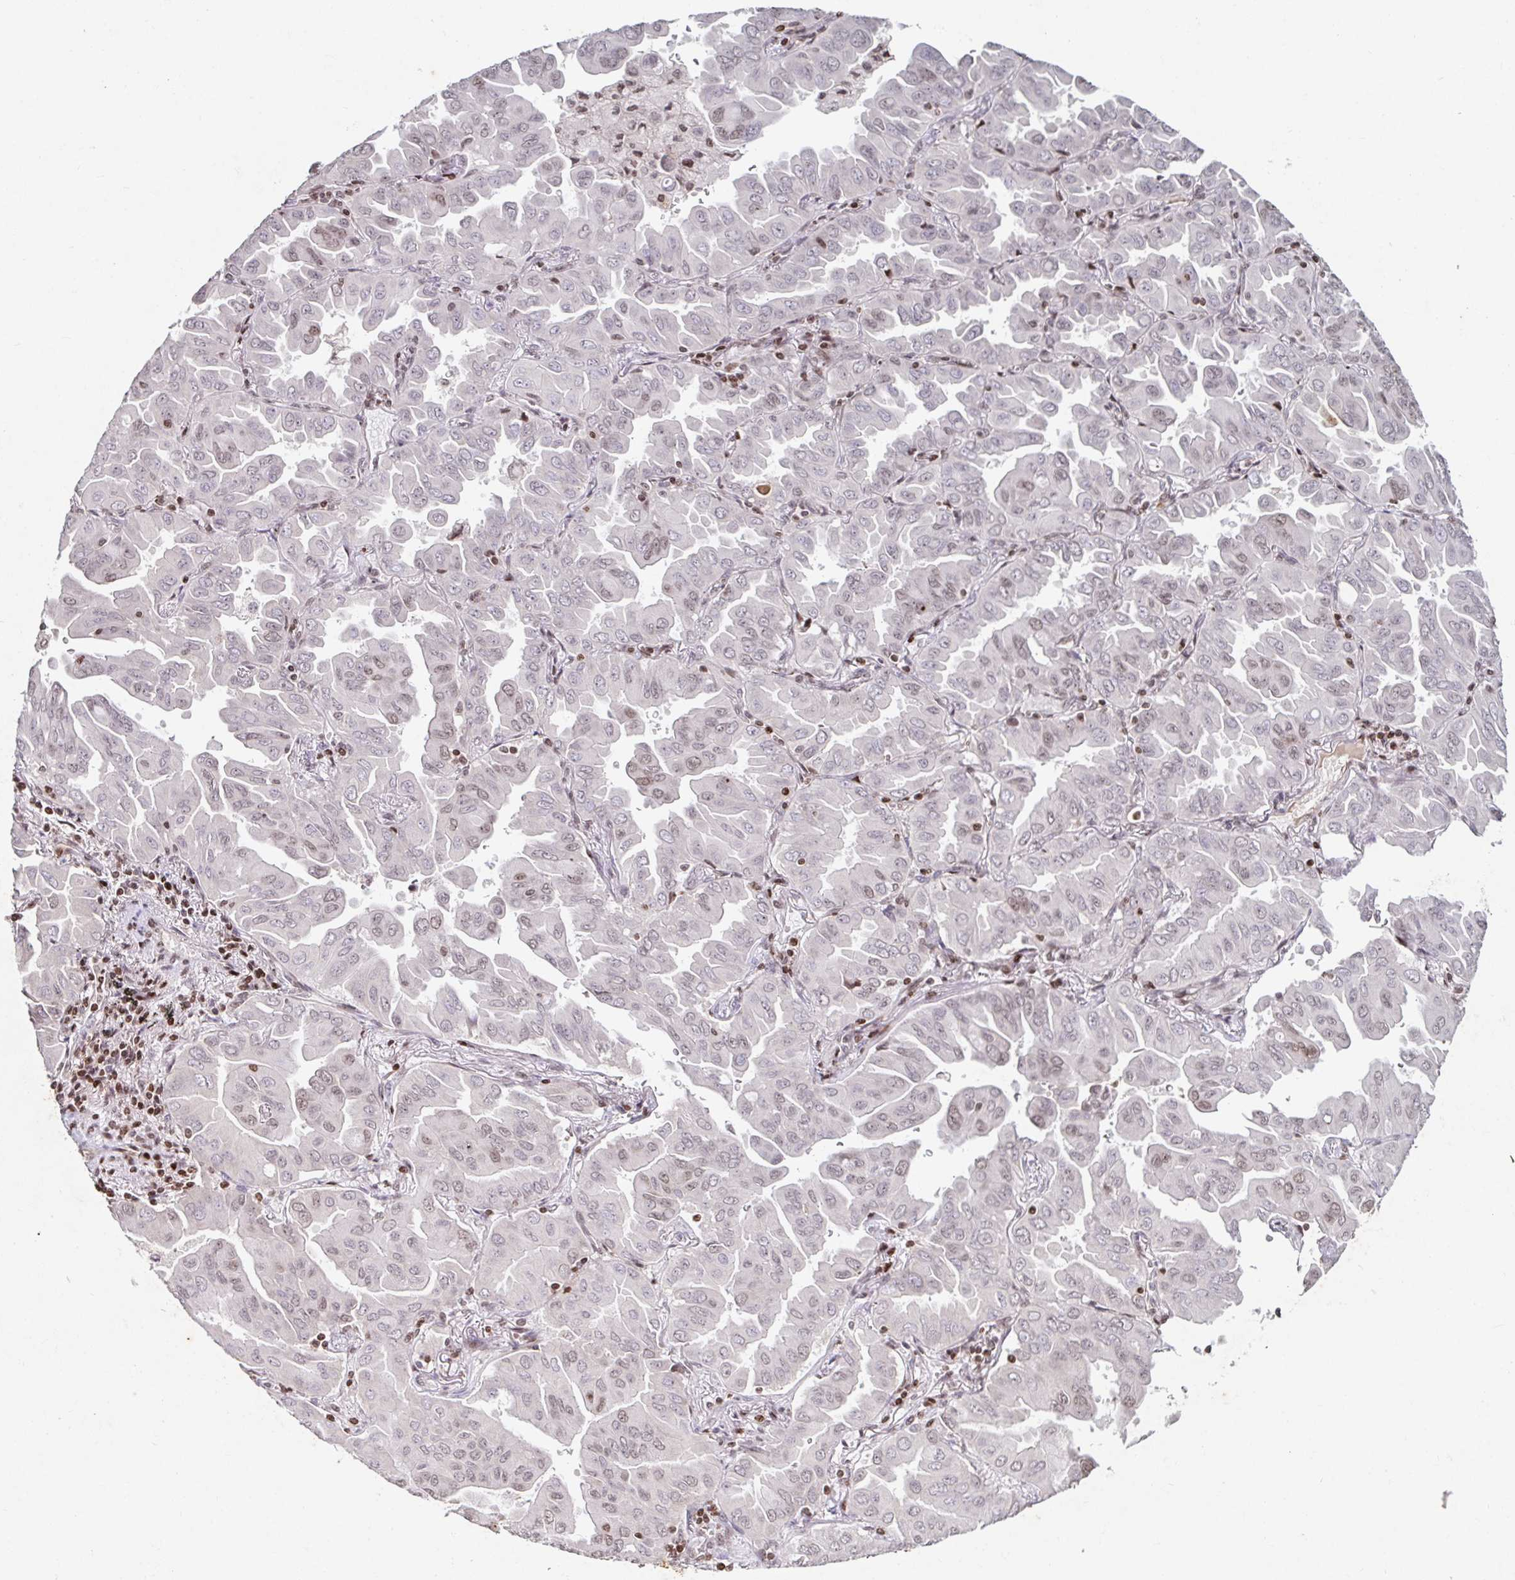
{"staining": {"intensity": "weak", "quantity": "<25%", "location": "nuclear"}, "tissue": "lung cancer", "cell_type": "Tumor cells", "image_type": "cancer", "snomed": [{"axis": "morphology", "description": "Adenocarcinoma, NOS"}, {"axis": "topography", "description": "Lung"}], "caption": "DAB (3,3'-diaminobenzidine) immunohistochemical staining of lung cancer exhibits no significant expression in tumor cells. The staining is performed using DAB (3,3'-diaminobenzidine) brown chromogen with nuclei counter-stained in using hematoxylin.", "gene": "C19orf53", "patient": {"sex": "male", "age": 64}}